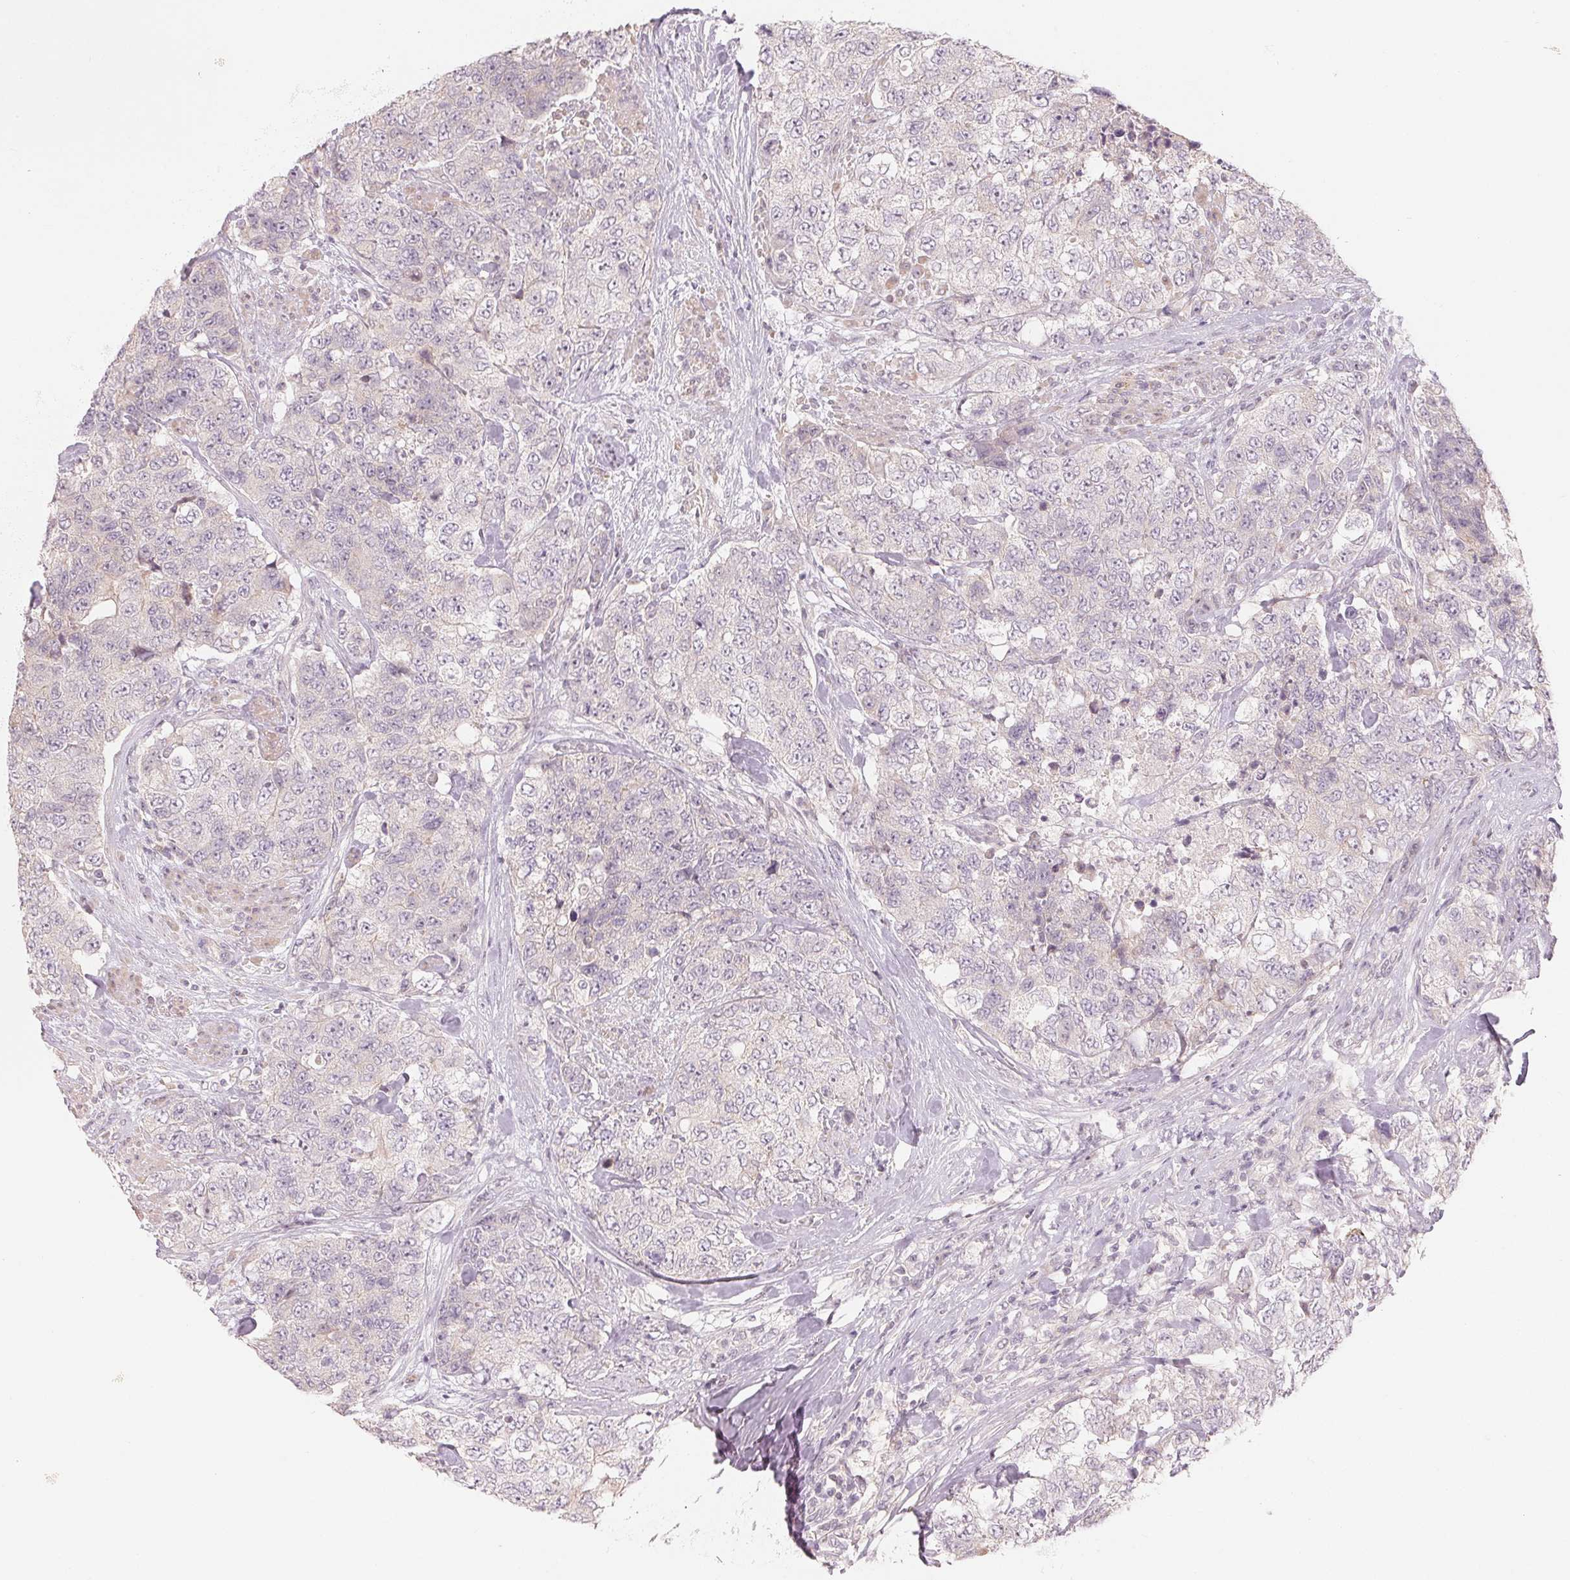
{"staining": {"intensity": "negative", "quantity": "none", "location": "none"}, "tissue": "urothelial cancer", "cell_type": "Tumor cells", "image_type": "cancer", "snomed": [{"axis": "morphology", "description": "Urothelial carcinoma, High grade"}, {"axis": "topography", "description": "Urinary bladder"}], "caption": "This is an IHC histopathology image of high-grade urothelial carcinoma. There is no positivity in tumor cells.", "gene": "DENND2C", "patient": {"sex": "female", "age": 78}}